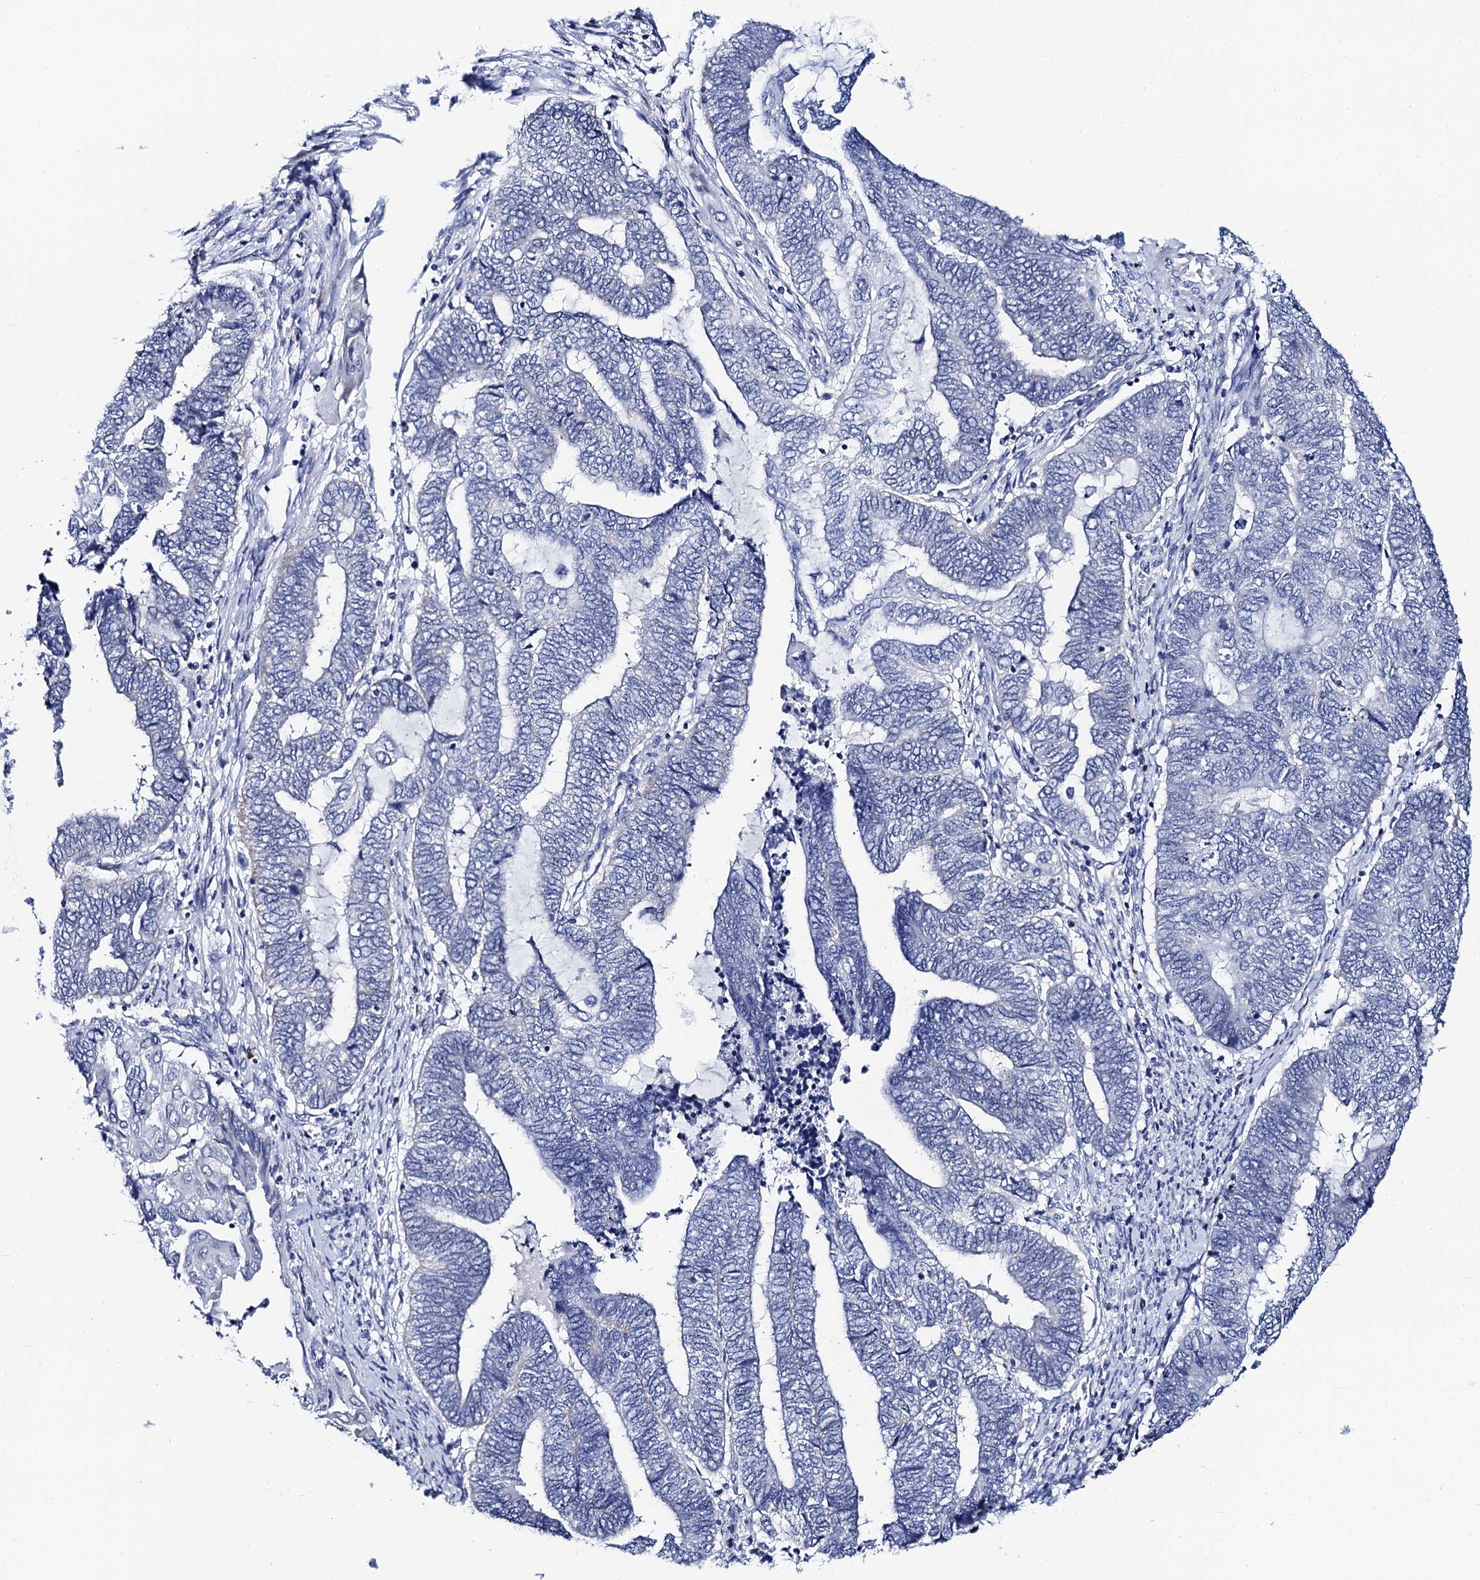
{"staining": {"intensity": "negative", "quantity": "none", "location": "none"}, "tissue": "endometrial cancer", "cell_type": "Tumor cells", "image_type": "cancer", "snomed": [{"axis": "morphology", "description": "Adenocarcinoma, NOS"}, {"axis": "topography", "description": "Uterus"}, {"axis": "topography", "description": "Endometrium"}], "caption": "This is an IHC histopathology image of human adenocarcinoma (endometrial). There is no staining in tumor cells.", "gene": "ACADSB", "patient": {"sex": "female", "age": 70}}